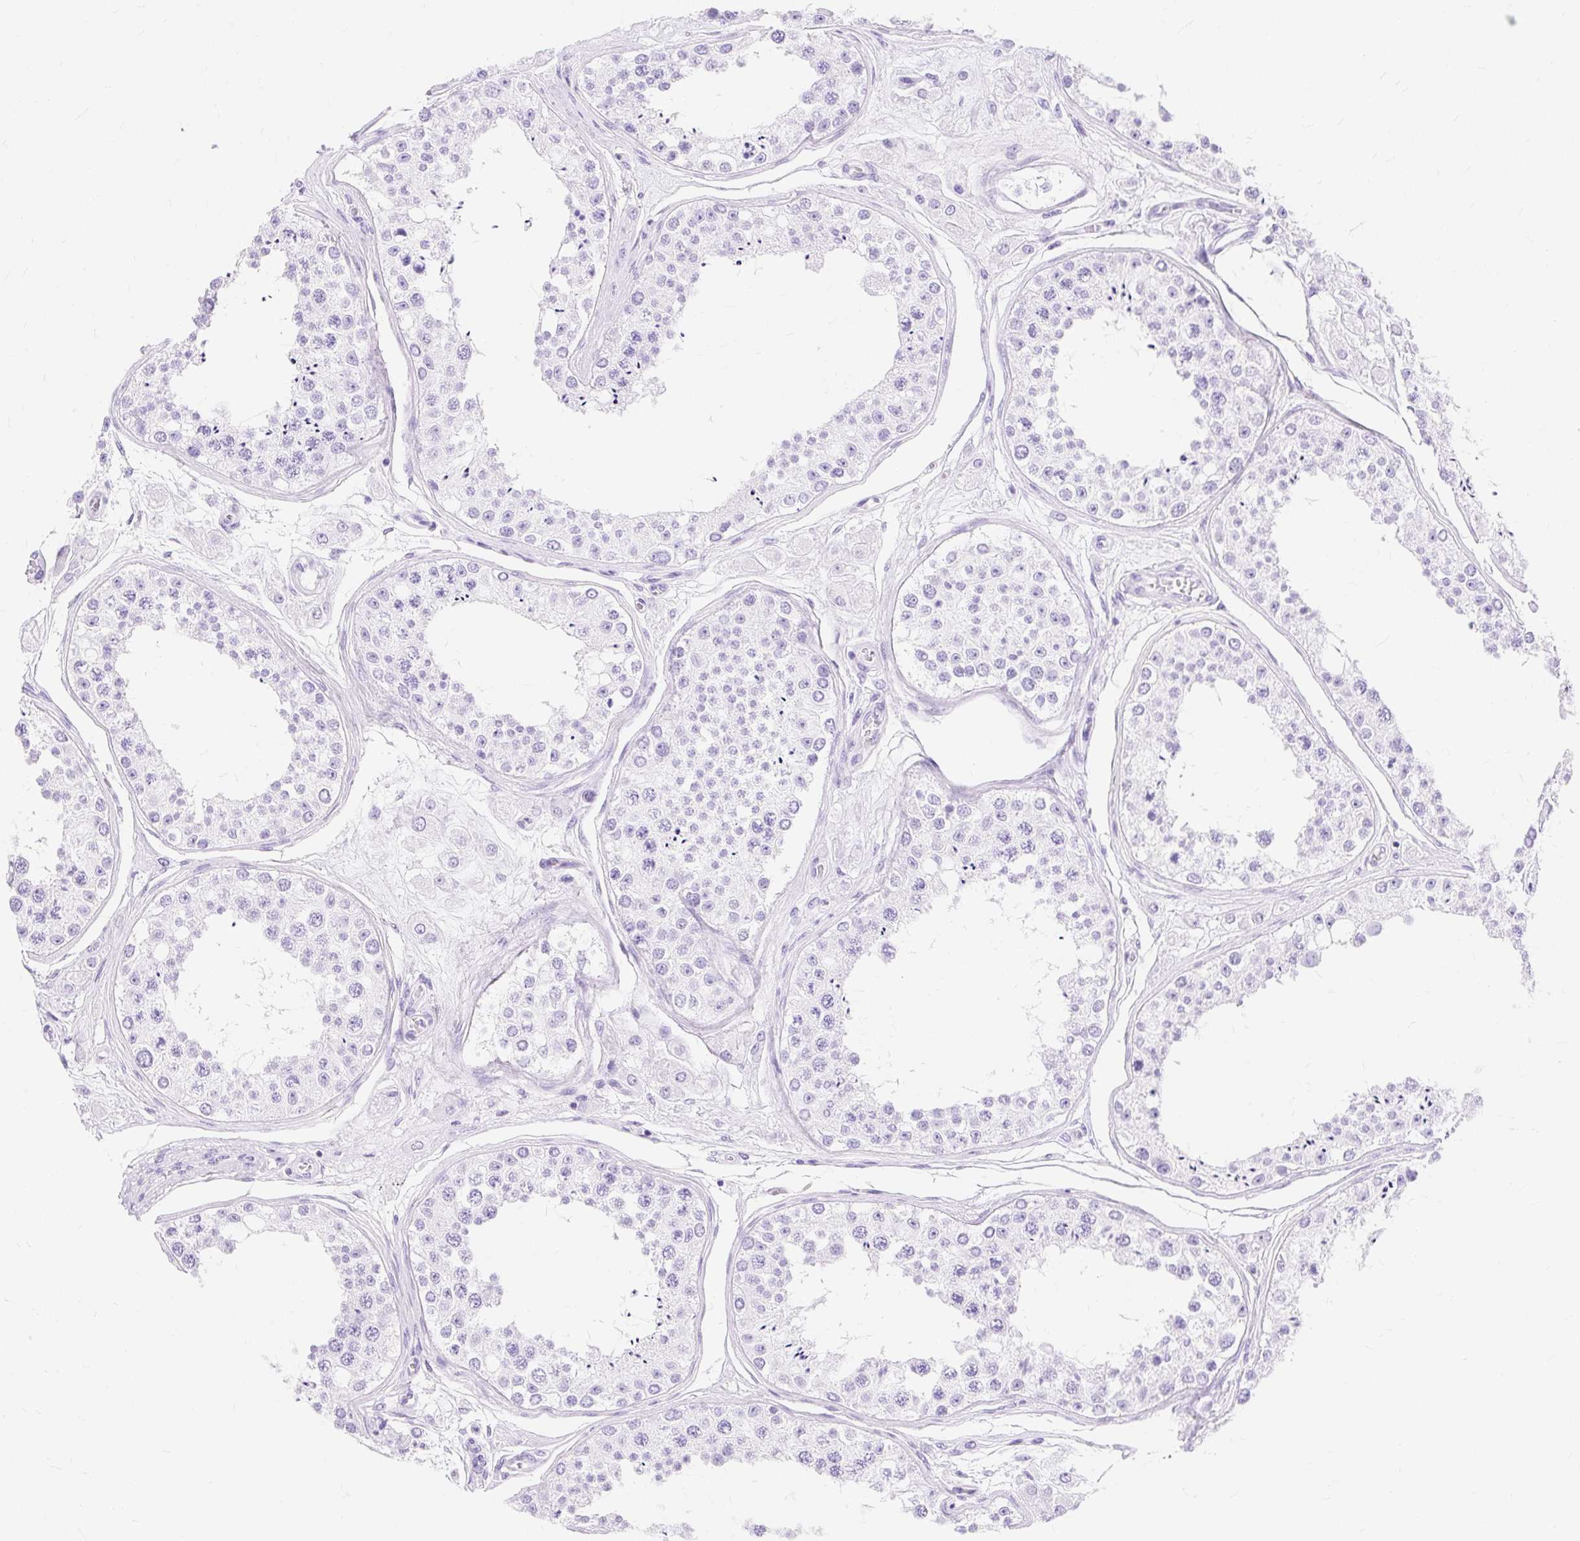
{"staining": {"intensity": "negative", "quantity": "none", "location": "none"}, "tissue": "testis", "cell_type": "Cells in seminiferous ducts", "image_type": "normal", "snomed": [{"axis": "morphology", "description": "Normal tissue, NOS"}, {"axis": "topography", "description": "Testis"}], "caption": "DAB (3,3'-diaminobenzidine) immunohistochemical staining of normal testis reveals no significant staining in cells in seminiferous ducts.", "gene": "MBP", "patient": {"sex": "male", "age": 25}}